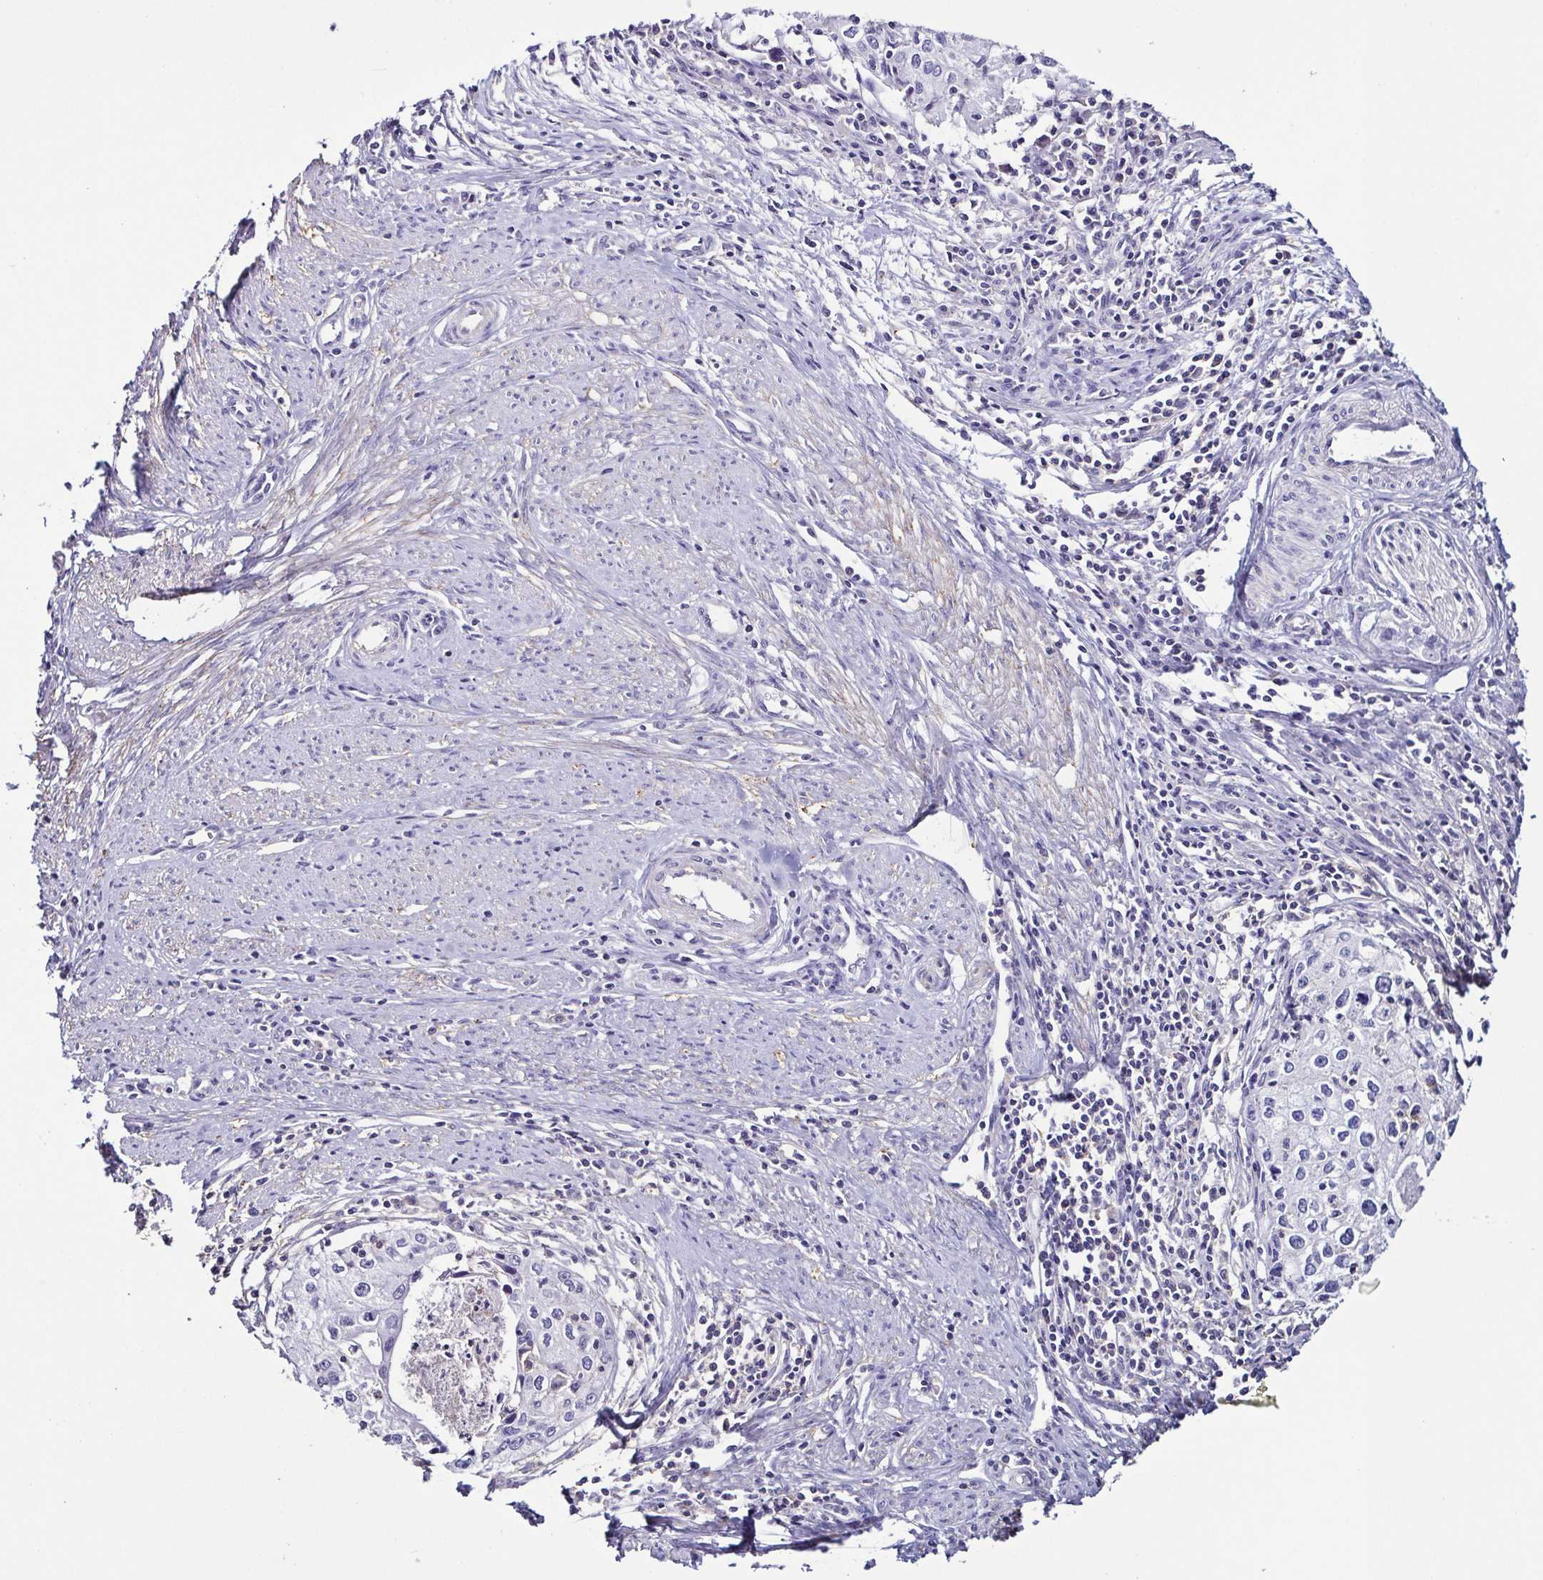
{"staining": {"intensity": "negative", "quantity": "none", "location": "none"}, "tissue": "cervical cancer", "cell_type": "Tumor cells", "image_type": "cancer", "snomed": [{"axis": "morphology", "description": "Squamous cell carcinoma, NOS"}, {"axis": "topography", "description": "Cervix"}], "caption": "A histopathology image of cervical cancer stained for a protein shows no brown staining in tumor cells.", "gene": "TNNT2", "patient": {"sex": "female", "age": 40}}